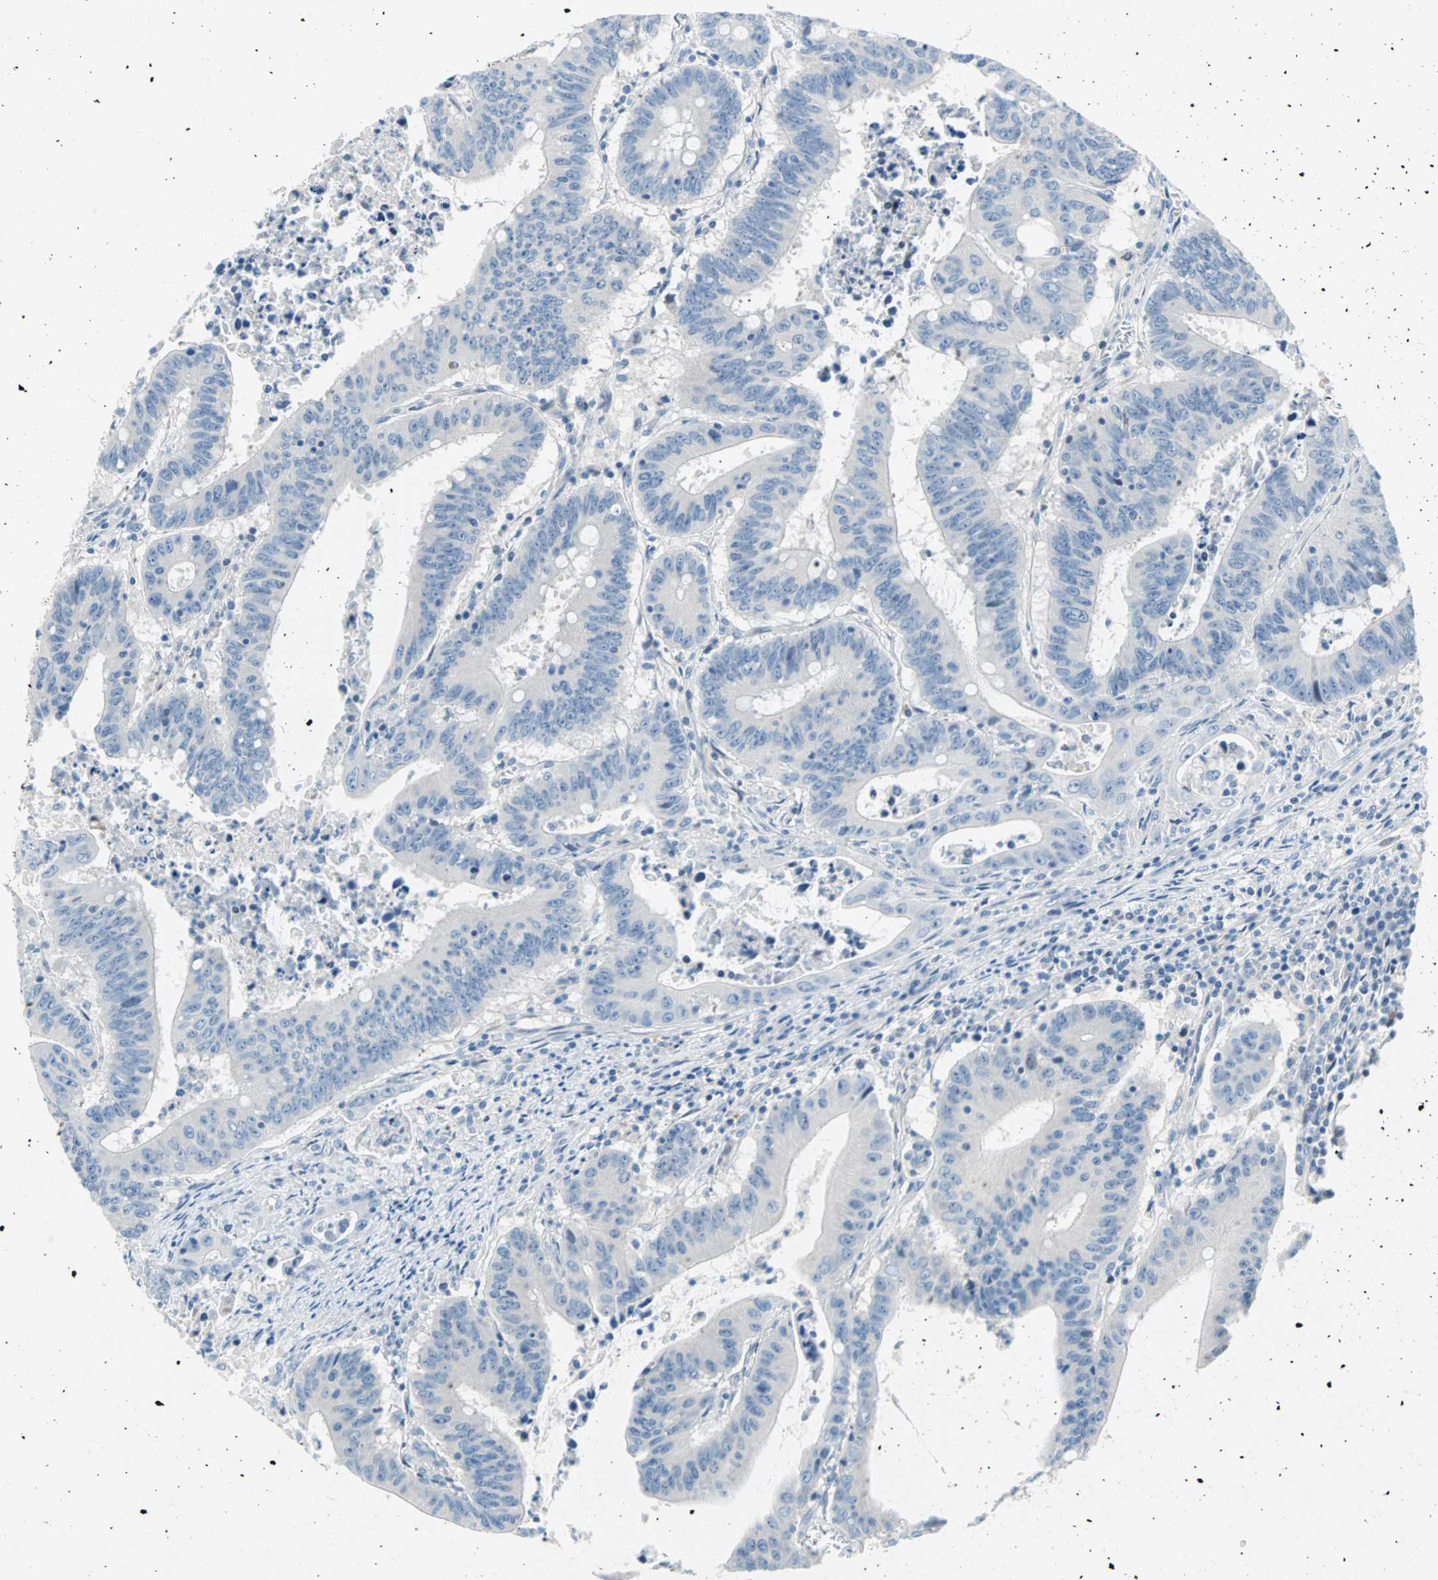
{"staining": {"intensity": "negative", "quantity": "none", "location": "none"}, "tissue": "colorectal cancer", "cell_type": "Tumor cells", "image_type": "cancer", "snomed": [{"axis": "morphology", "description": "Adenocarcinoma, NOS"}, {"axis": "topography", "description": "Colon"}], "caption": "The immunohistochemistry image has no significant staining in tumor cells of adenocarcinoma (colorectal) tissue.", "gene": "TMEM163", "patient": {"sex": "male", "age": 45}}